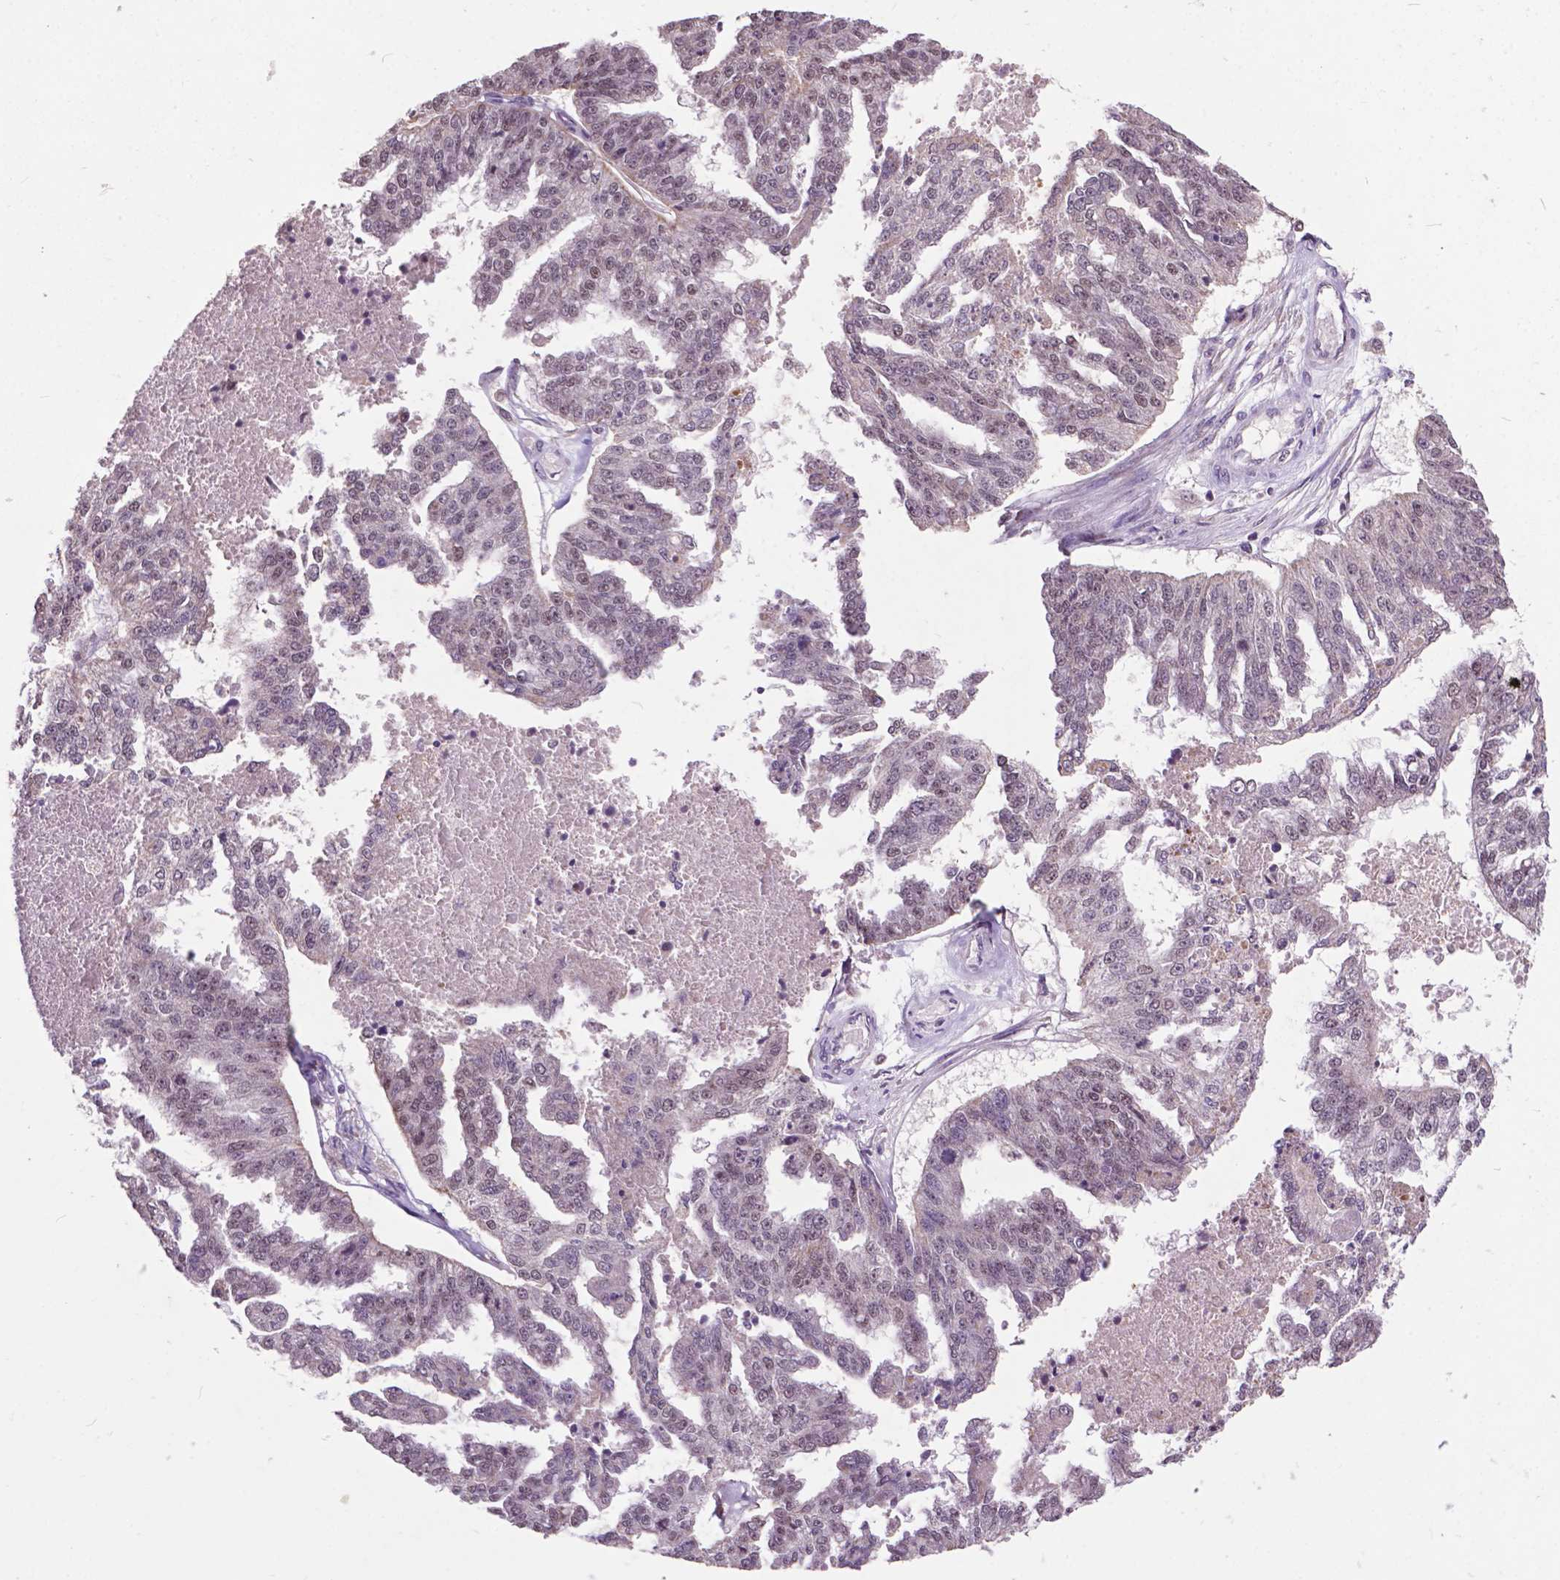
{"staining": {"intensity": "negative", "quantity": "none", "location": "none"}, "tissue": "ovarian cancer", "cell_type": "Tumor cells", "image_type": "cancer", "snomed": [{"axis": "morphology", "description": "Cystadenocarcinoma, serous, NOS"}, {"axis": "topography", "description": "Ovary"}], "caption": "Histopathology image shows no significant protein positivity in tumor cells of ovarian cancer.", "gene": "MSH2", "patient": {"sex": "female", "age": 58}}